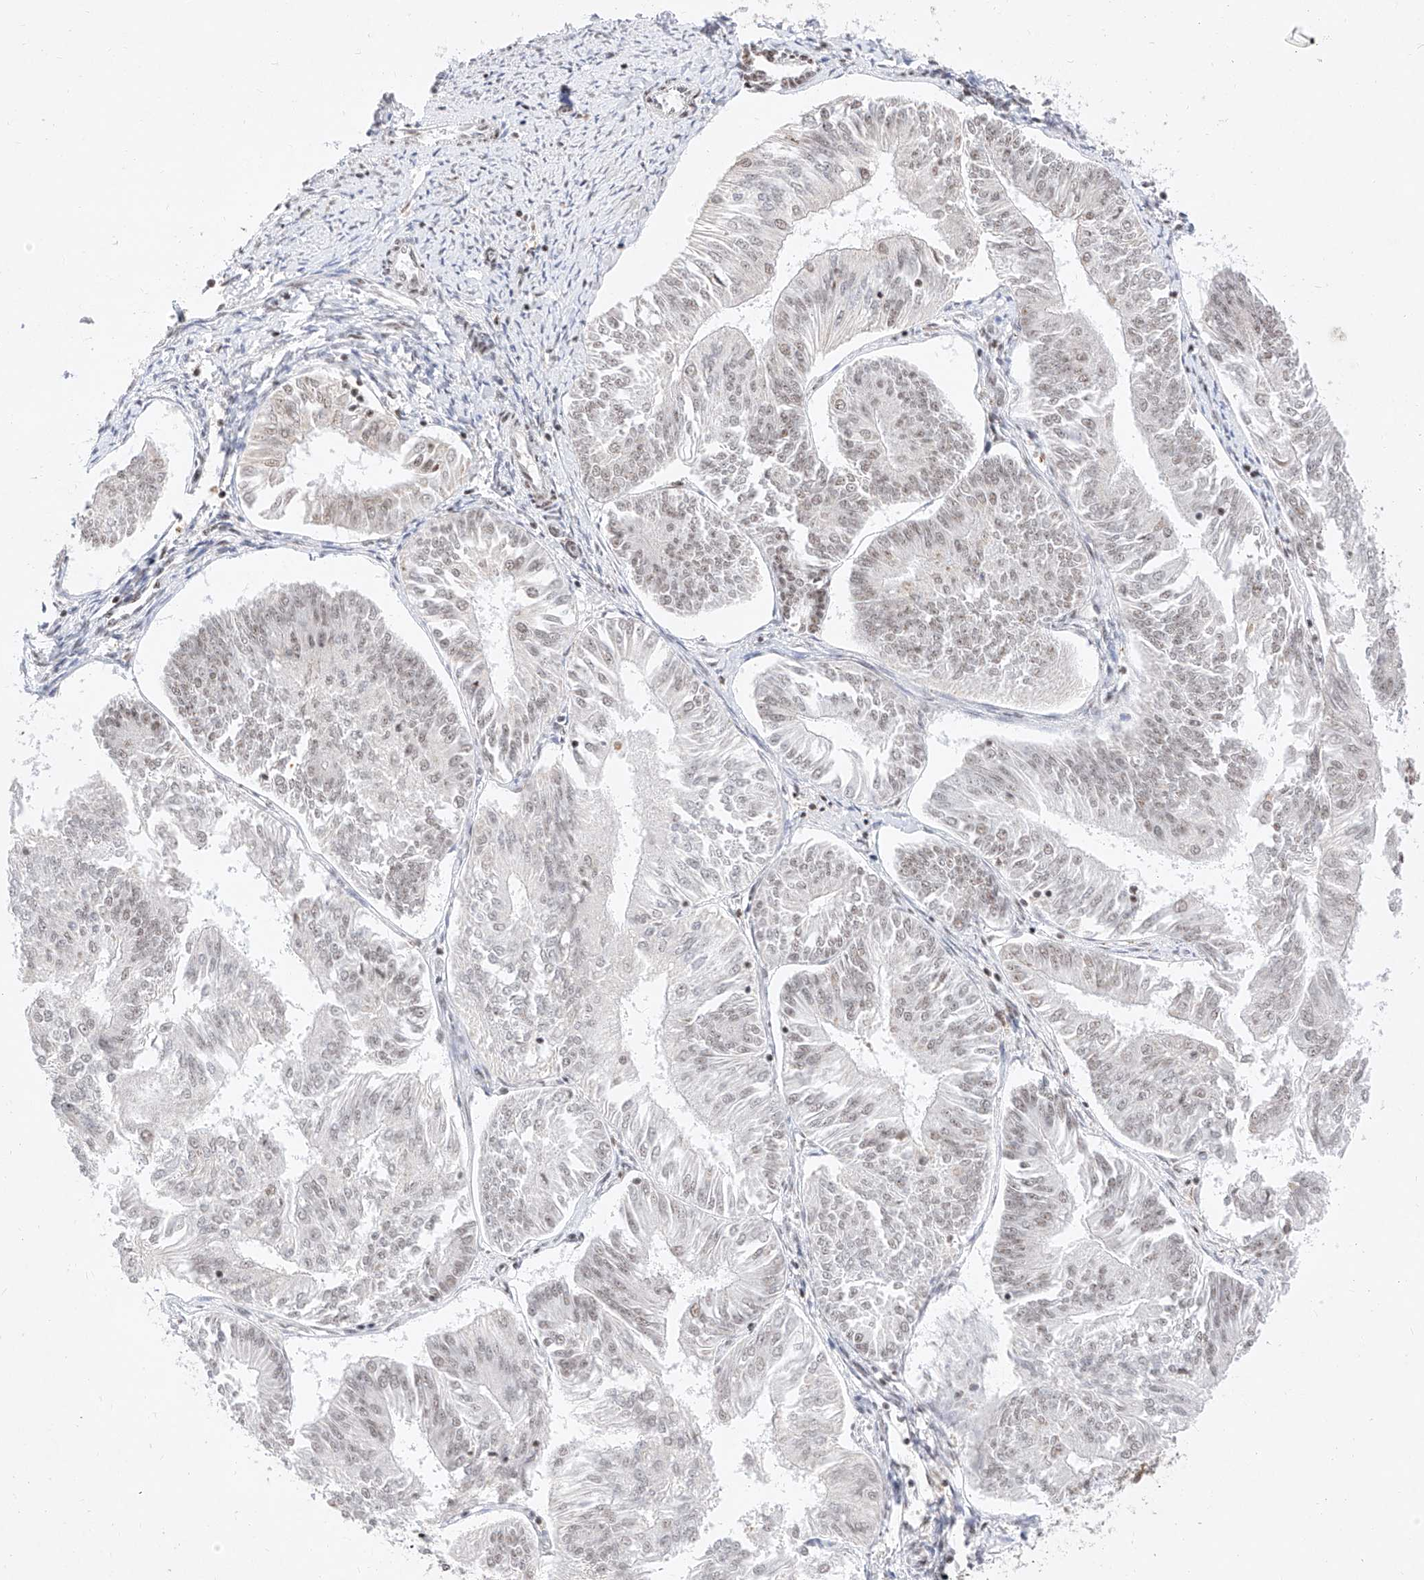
{"staining": {"intensity": "weak", "quantity": "<25%", "location": "nuclear"}, "tissue": "endometrial cancer", "cell_type": "Tumor cells", "image_type": "cancer", "snomed": [{"axis": "morphology", "description": "Adenocarcinoma, NOS"}, {"axis": "topography", "description": "Endometrium"}], "caption": "This is a photomicrograph of immunohistochemistry (IHC) staining of adenocarcinoma (endometrial), which shows no positivity in tumor cells.", "gene": "NRF1", "patient": {"sex": "female", "age": 58}}